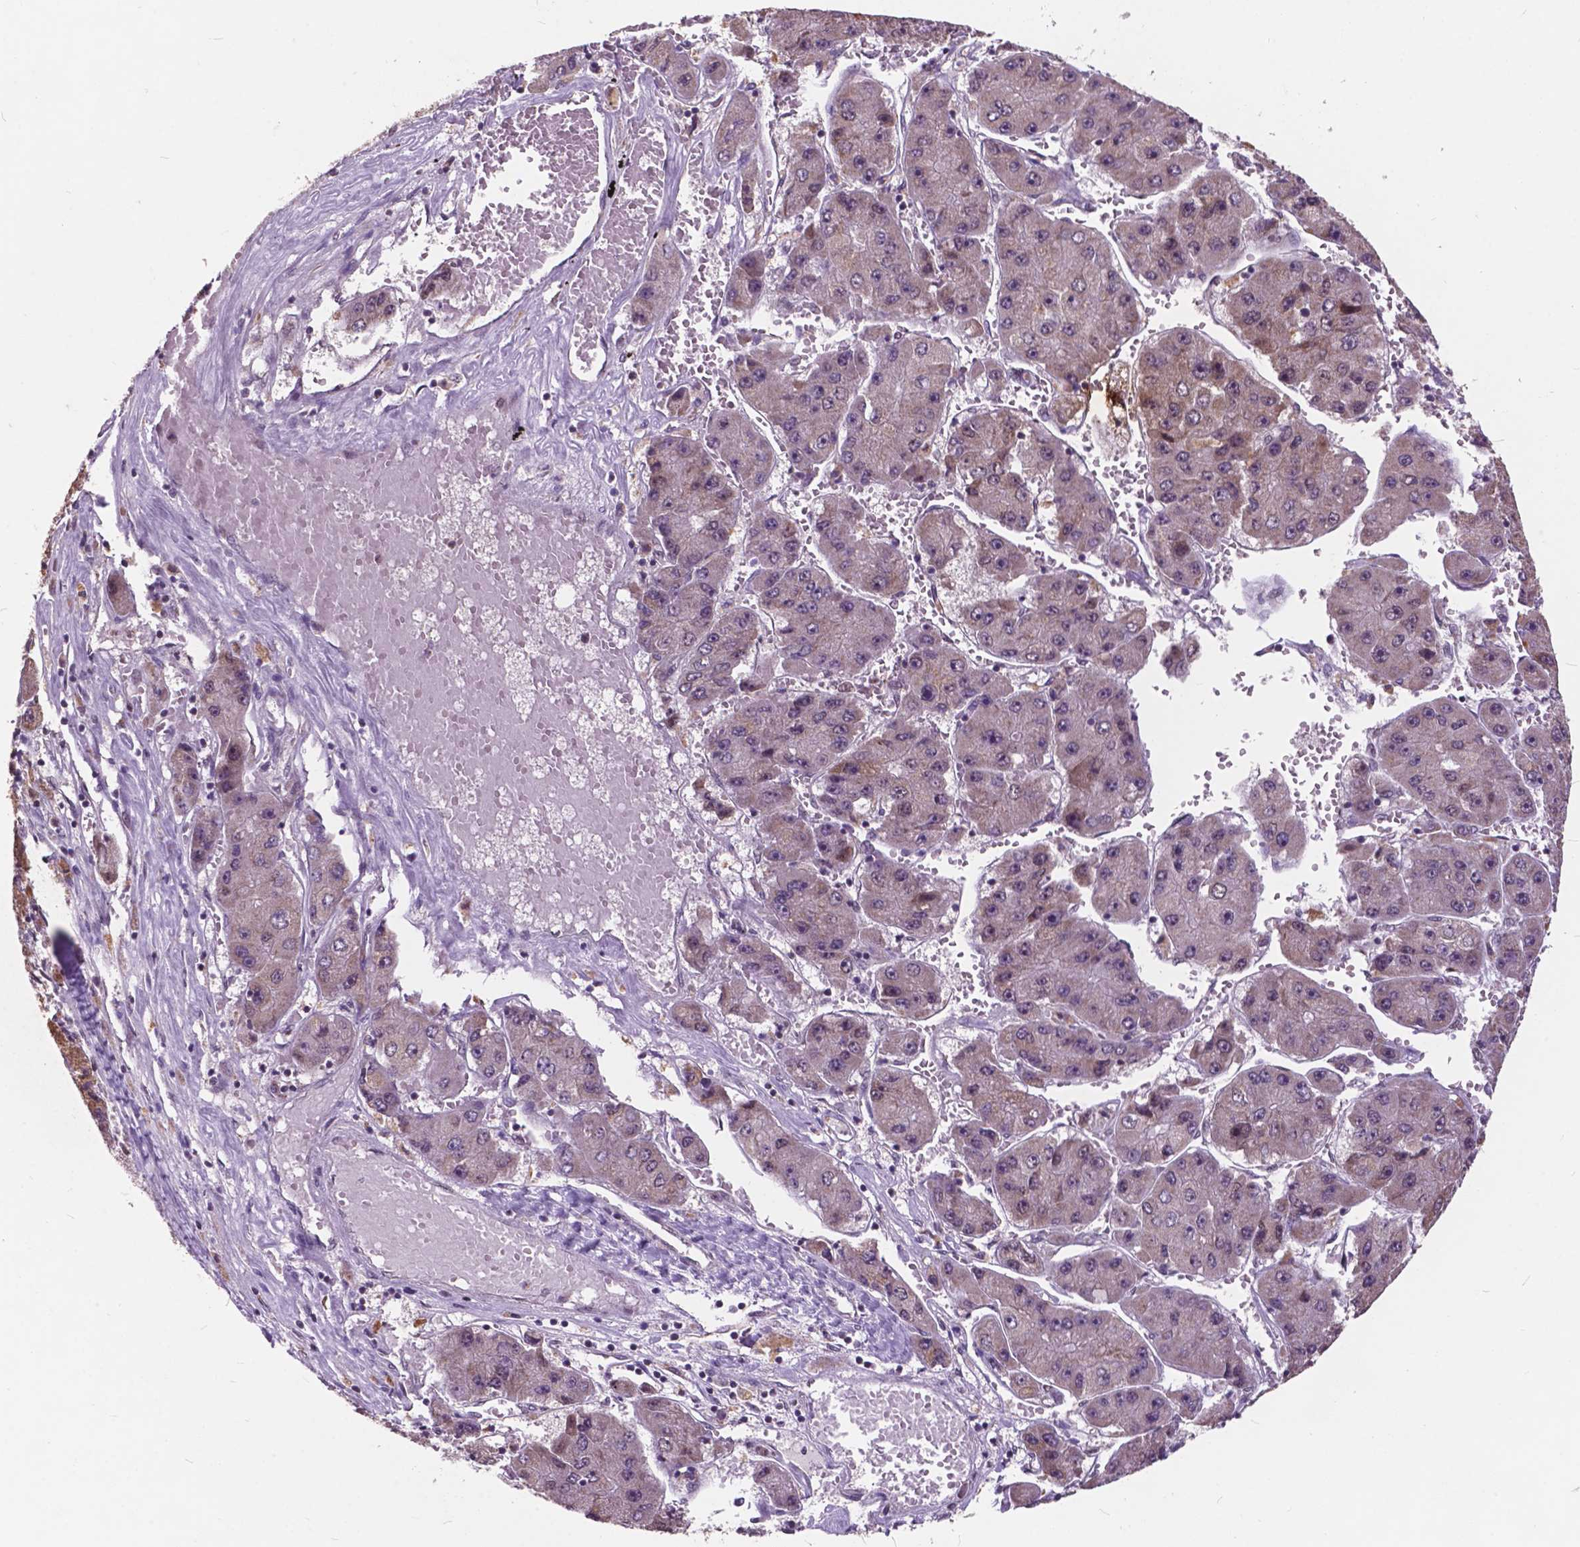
{"staining": {"intensity": "negative", "quantity": "none", "location": "none"}, "tissue": "liver cancer", "cell_type": "Tumor cells", "image_type": "cancer", "snomed": [{"axis": "morphology", "description": "Carcinoma, Hepatocellular, NOS"}, {"axis": "topography", "description": "Liver"}], "caption": "Tumor cells show no significant positivity in liver cancer (hepatocellular carcinoma).", "gene": "MSH2", "patient": {"sex": "female", "age": 61}}